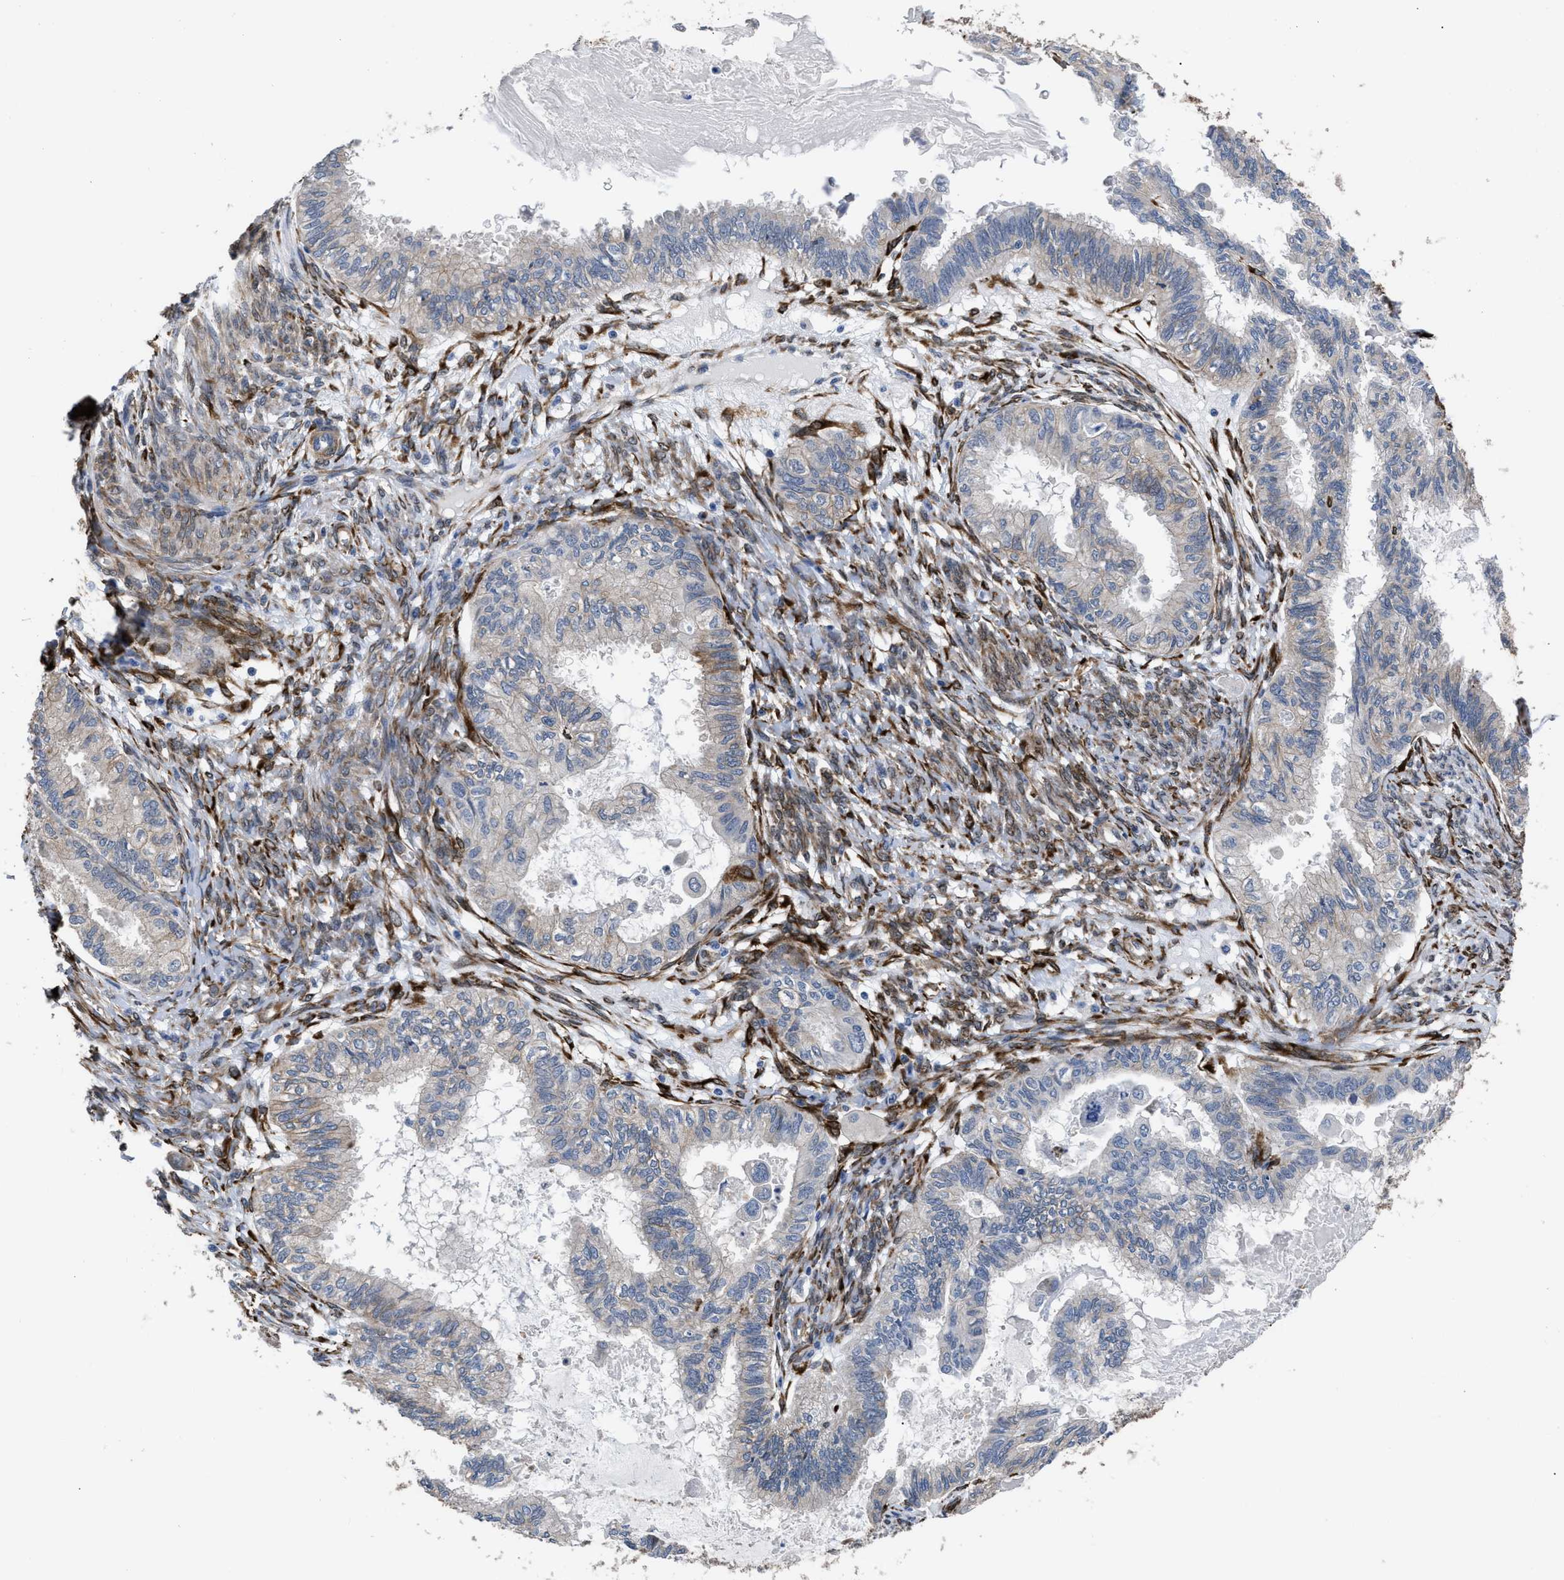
{"staining": {"intensity": "negative", "quantity": "none", "location": "none"}, "tissue": "cervical cancer", "cell_type": "Tumor cells", "image_type": "cancer", "snomed": [{"axis": "morphology", "description": "Normal tissue, NOS"}, {"axis": "morphology", "description": "Adenocarcinoma, NOS"}, {"axis": "topography", "description": "Cervix"}, {"axis": "topography", "description": "Endometrium"}], "caption": "A photomicrograph of human adenocarcinoma (cervical) is negative for staining in tumor cells.", "gene": "SQLE", "patient": {"sex": "female", "age": 86}}